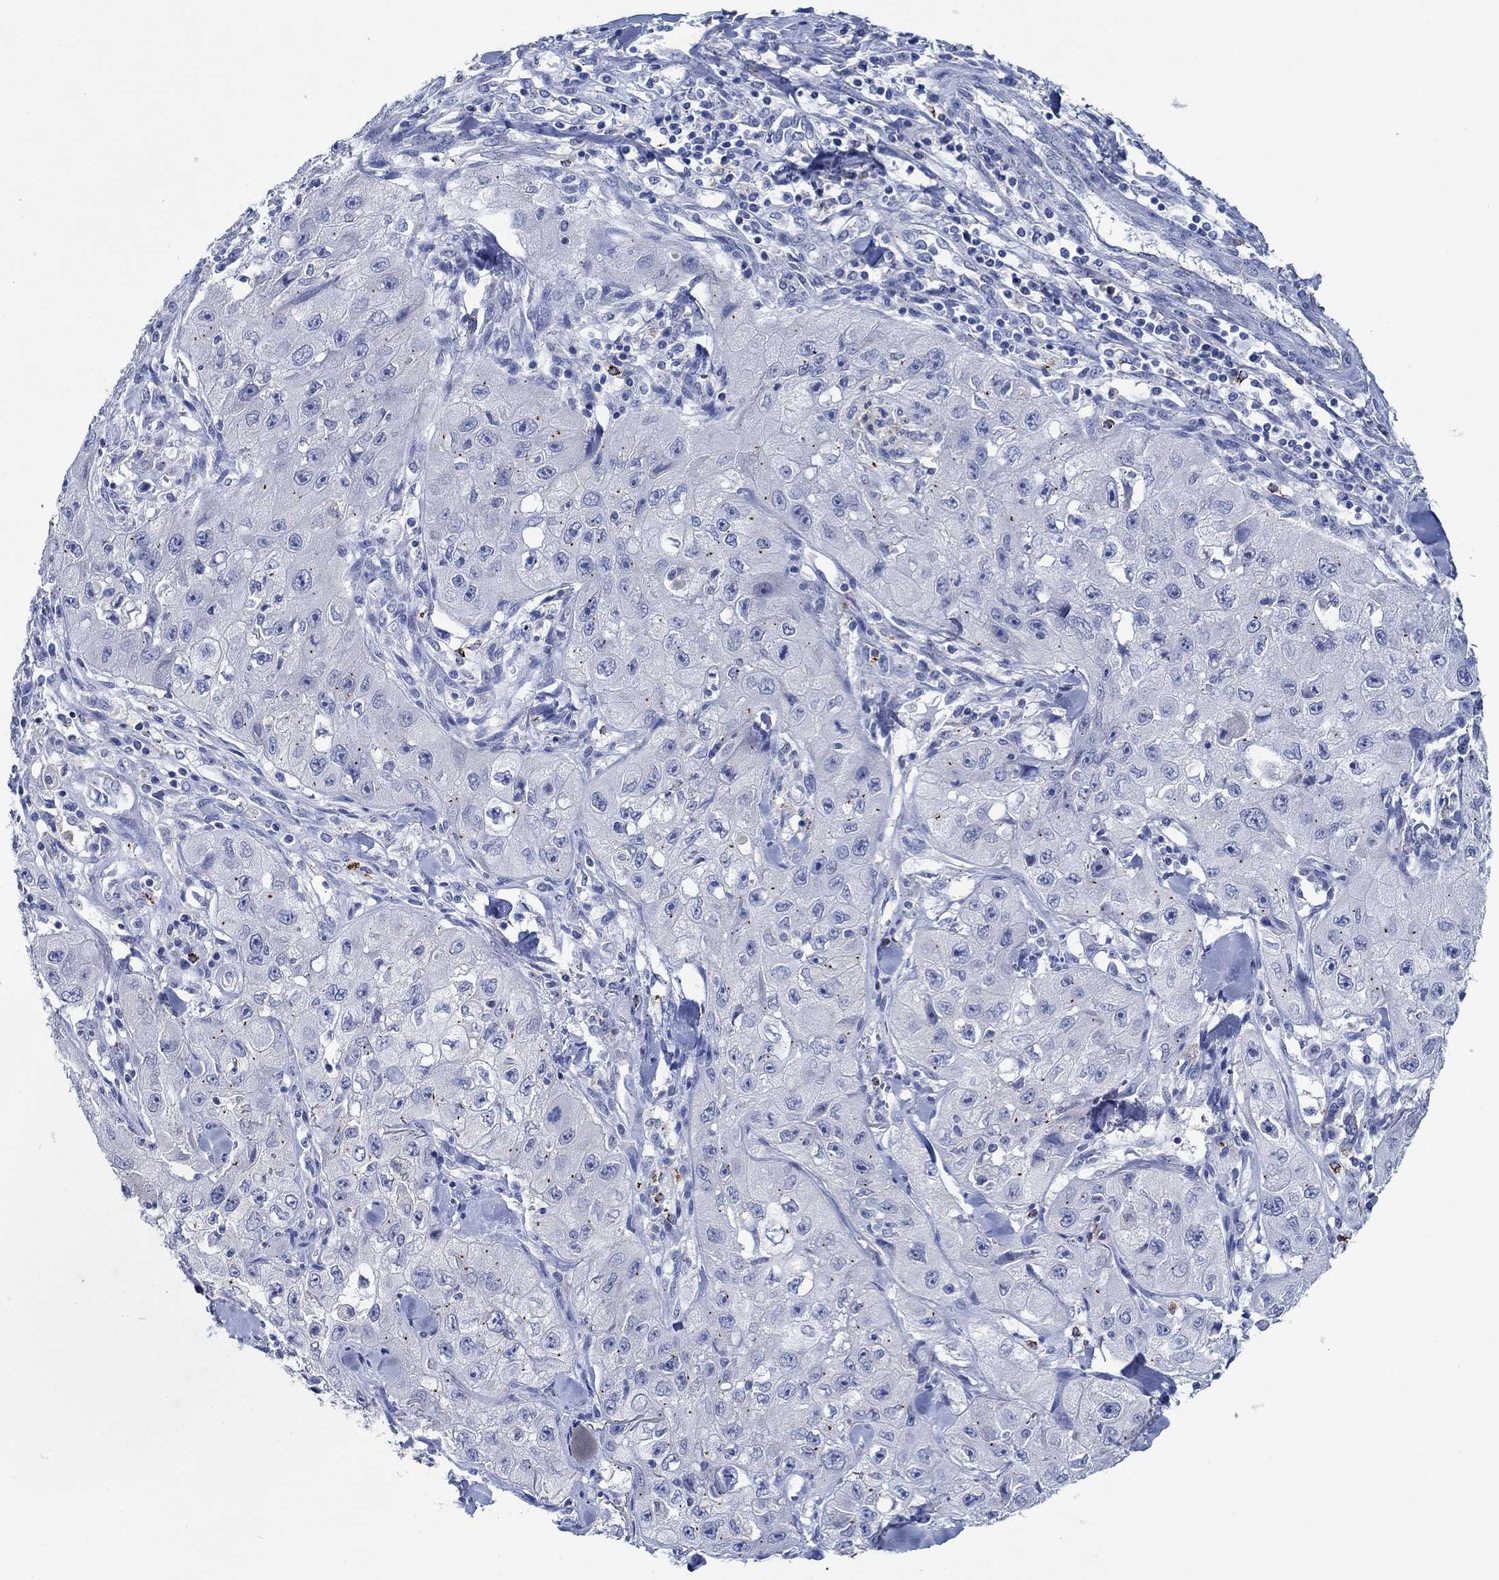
{"staining": {"intensity": "negative", "quantity": "none", "location": "none"}, "tissue": "skin cancer", "cell_type": "Tumor cells", "image_type": "cancer", "snomed": [{"axis": "morphology", "description": "Squamous cell carcinoma, NOS"}, {"axis": "topography", "description": "Skin"}, {"axis": "topography", "description": "Subcutis"}], "caption": "Tumor cells show no significant protein positivity in squamous cell carcinoma (skin). Nuclei are stained in blue.", "gene": "CPM", "patient": {"sex": "male", "age": 73}}